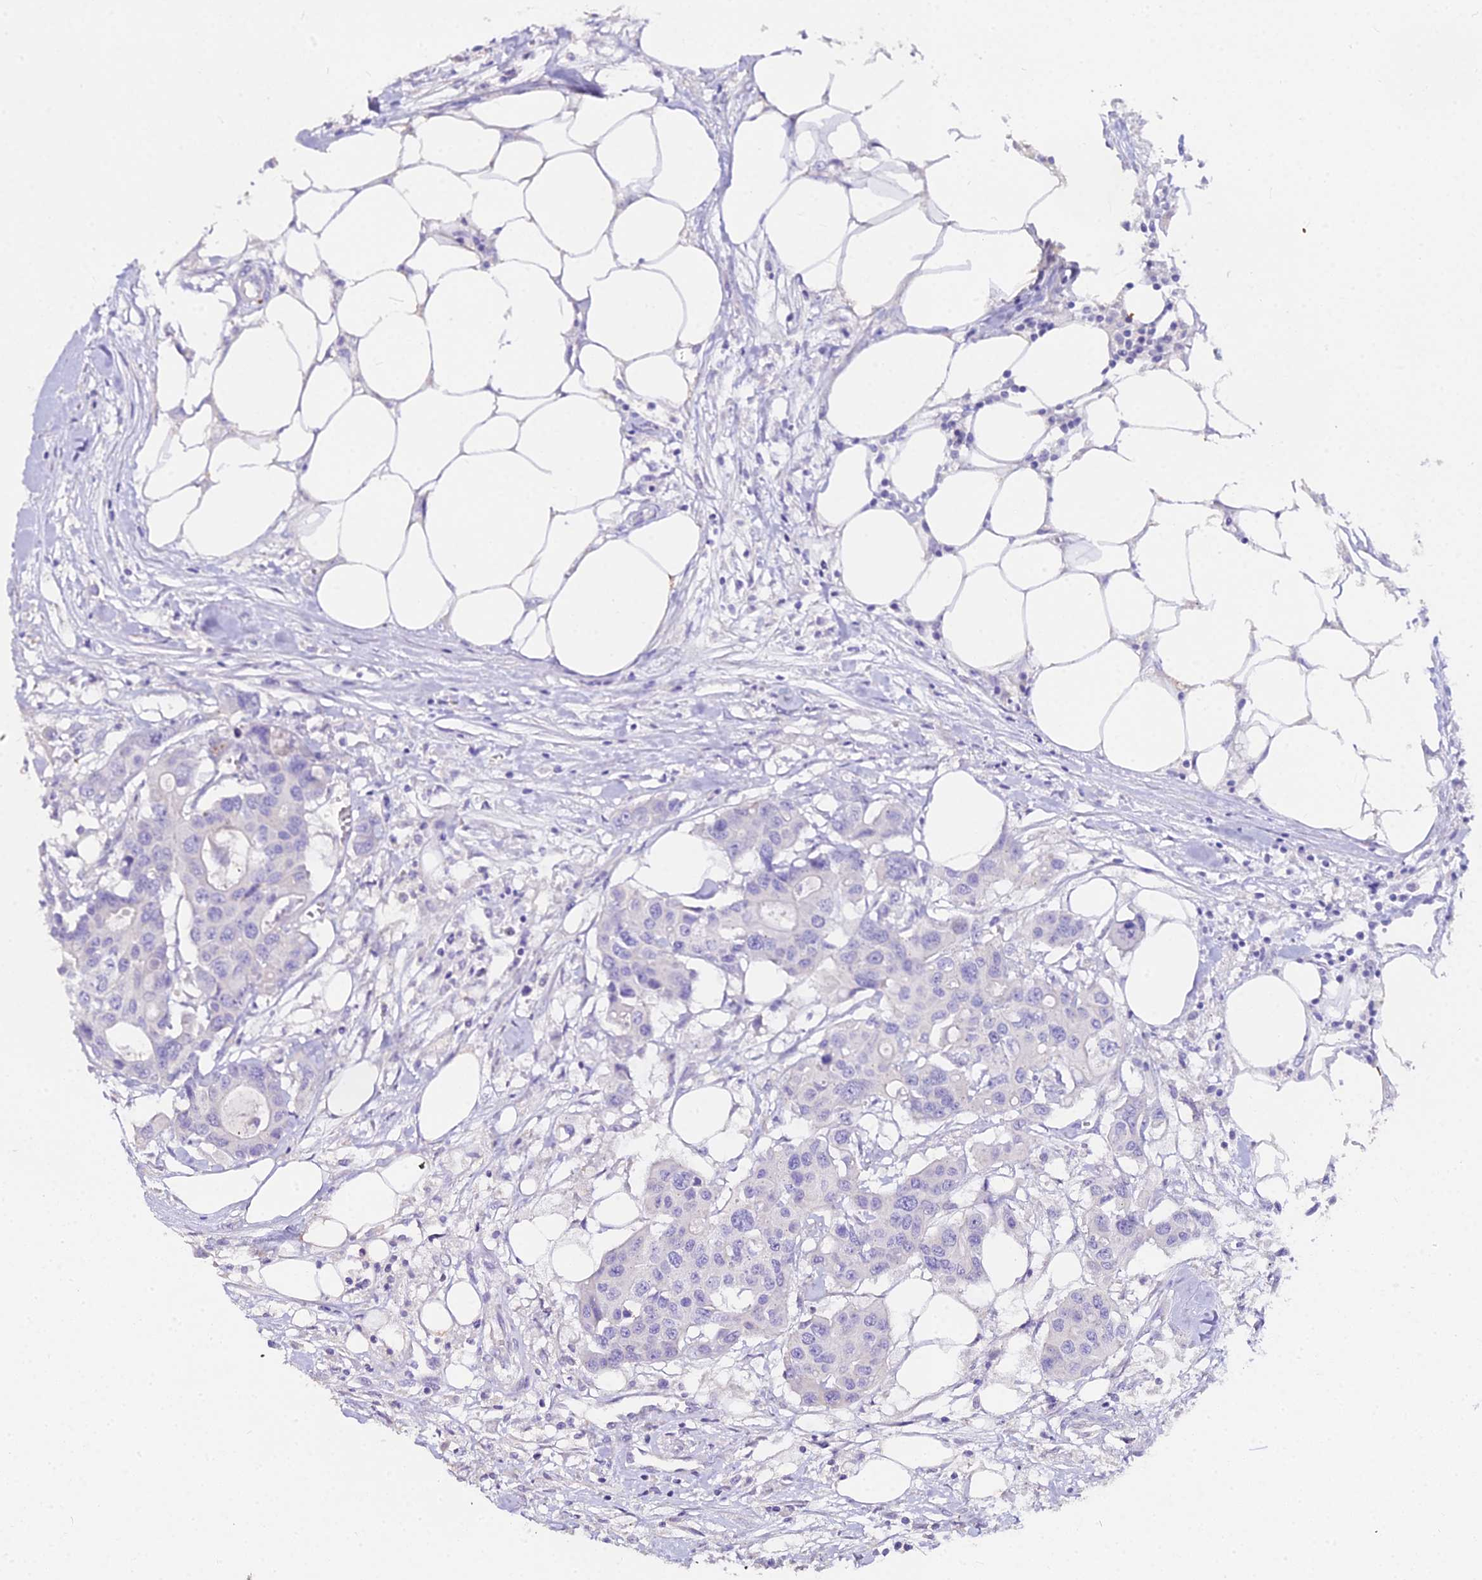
{"staining": {"intensity": "negative", "quantity": "none", "location": "none"}, "tissue": "colorectal cancer", "cell_type": "Tumor cells", "image_type": "cancer", "snomed": [{"axis": "morphology", "description": "Adenocarcinoma, NOS"}, {"axis": "topography", "description": "Colon"}], "caption": "Tumor cells are negative for brown protein staining in colorectal cancer.", "gene": "GLYAT", "patient": {"sex": "male", "age": 77}}